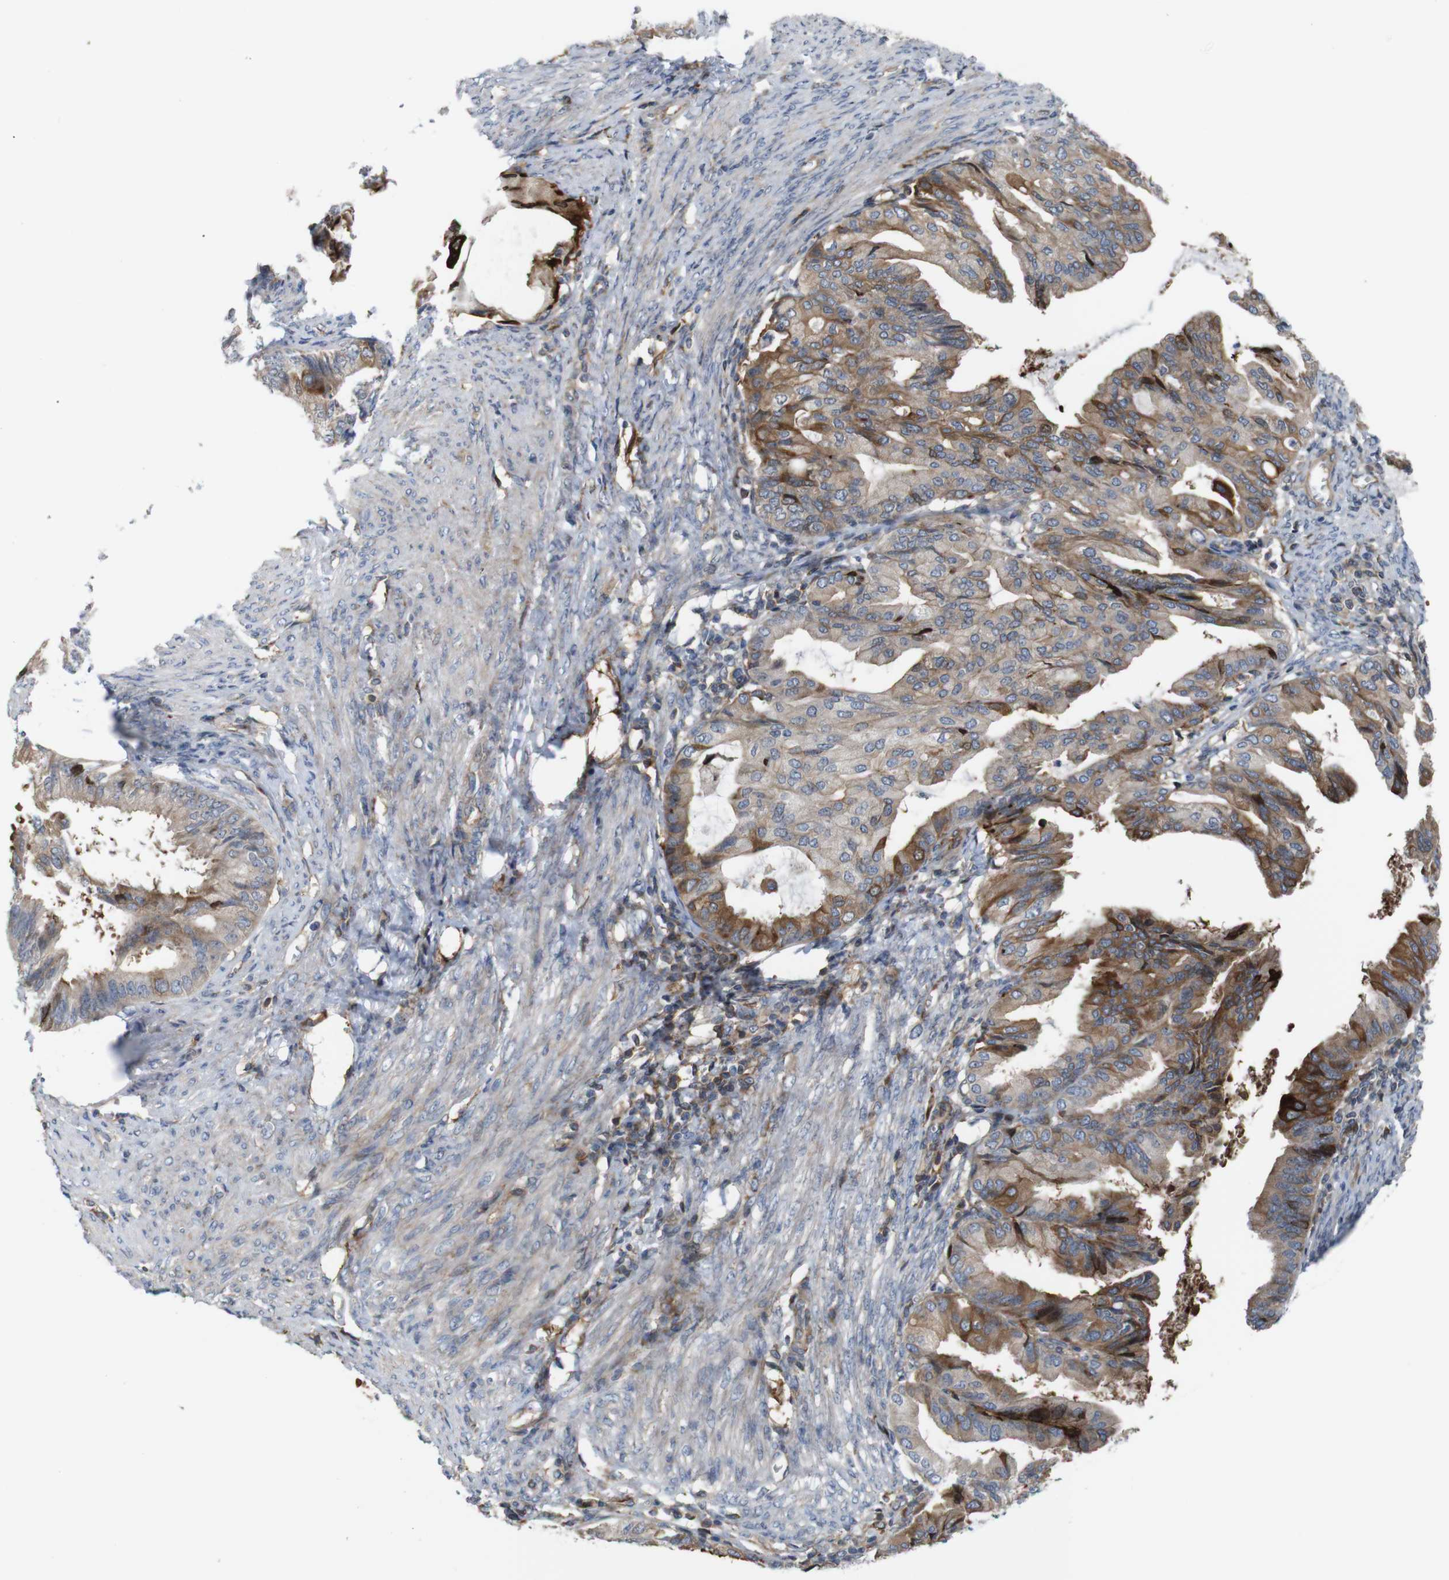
{"staining": {"intensity": "moderate", "quantity": ">75%", "location": "cytoplasmic/membranous"}, "tissue": "endometrial cancer", "cell_type": "Tumor cells", "image_type": "cancer", "snomed": [{"axis": "morphology", "description": "Adenocarcinoma, NOS"}, {"axis": "topography", "description": "Endometrium"}], "caption": "Immunohistochemical staining of human adenocarcinoma (endometrial) demonstrates medium levels of moderate cytoplasmic/membranous staining in approximately >75% of tumor cells. (Stains: DAB (3,3'-diaminobenzidine) in brown, nuclei in blue, Microscopy: brightfield microscopy at high magnification).", "gene": "PCOLCE2", "patient": {"sex": "female", "age": 86}}